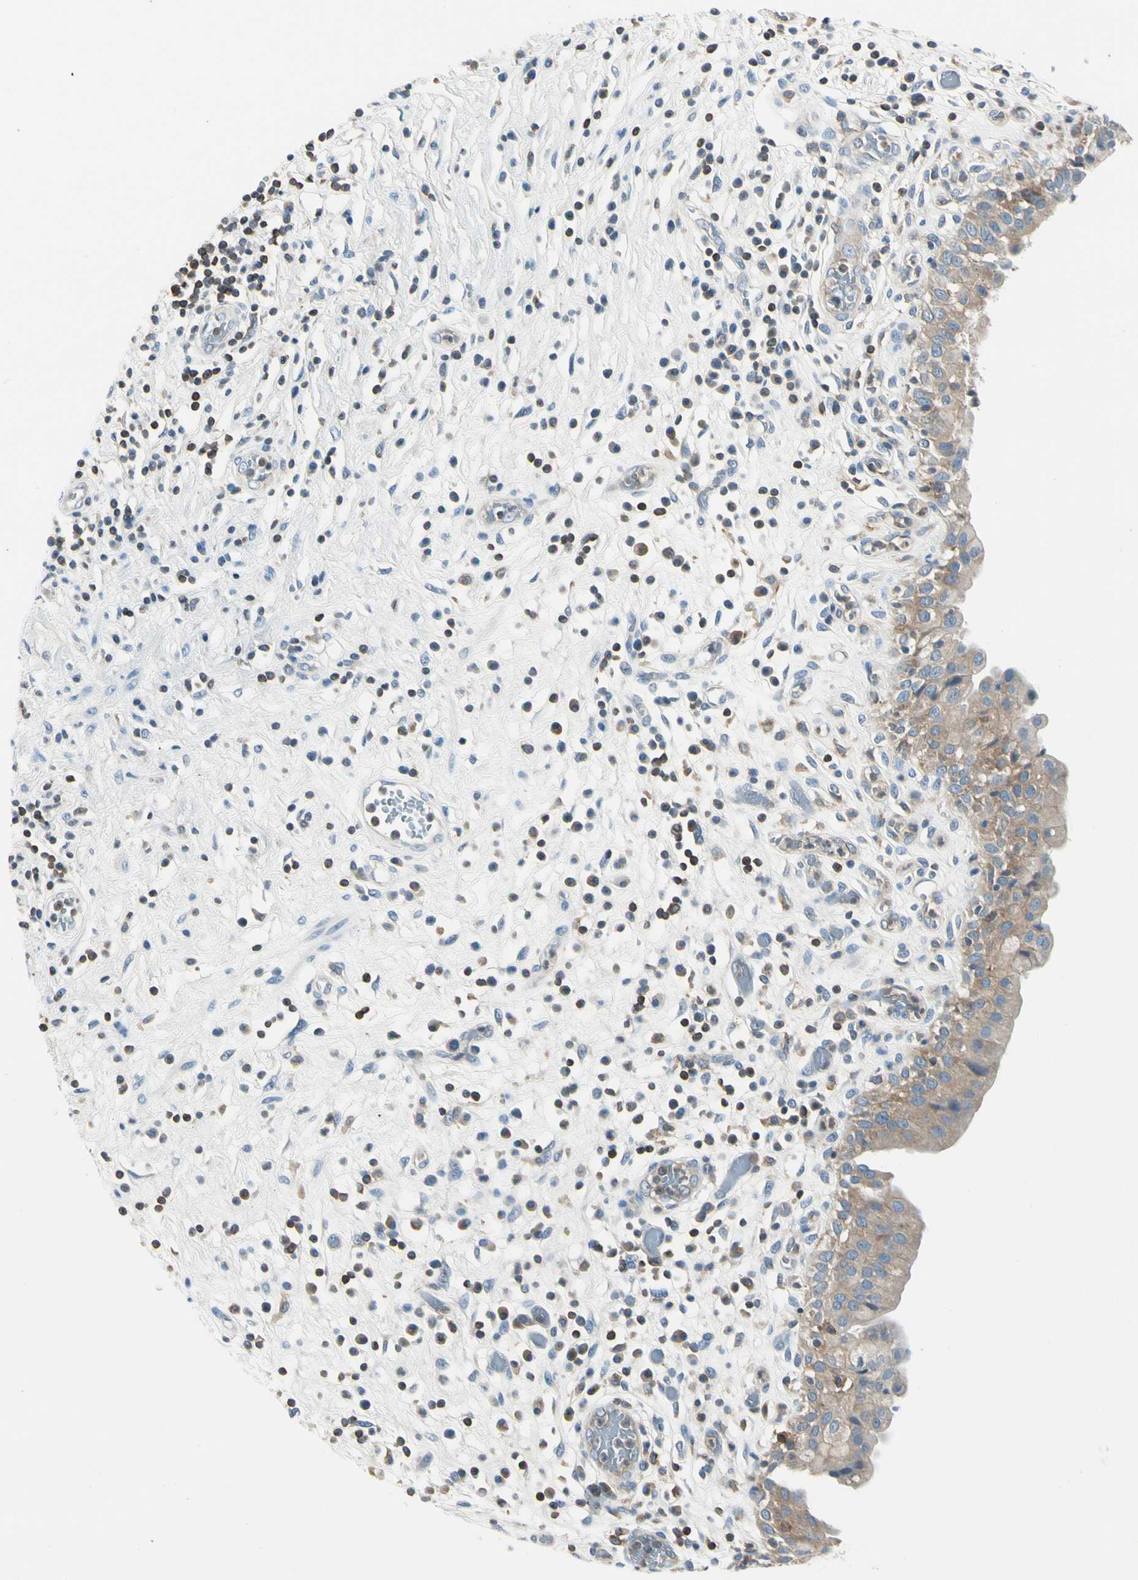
{"staining": {"intensity": "weak", "quantity": ">75%", "location": "cytoplasmic/membranous"}, "tissue": "urinary bladder", "cell_type": "Urothelial cells", "image_type": "normal", "snomed": [{"axis": "morphology", "description": "Normal tissue, NOS"}, {"axis": "topography", "description": "Urinary bladder"}], "caption": "This is a histology image of IHC staining of benign urinary bladder, which shows weak expression in the cytoplasmic/membranous of urothelial cells.", "gene": "CAPZA2", "patient": {"sex": "female", "age": 85}}